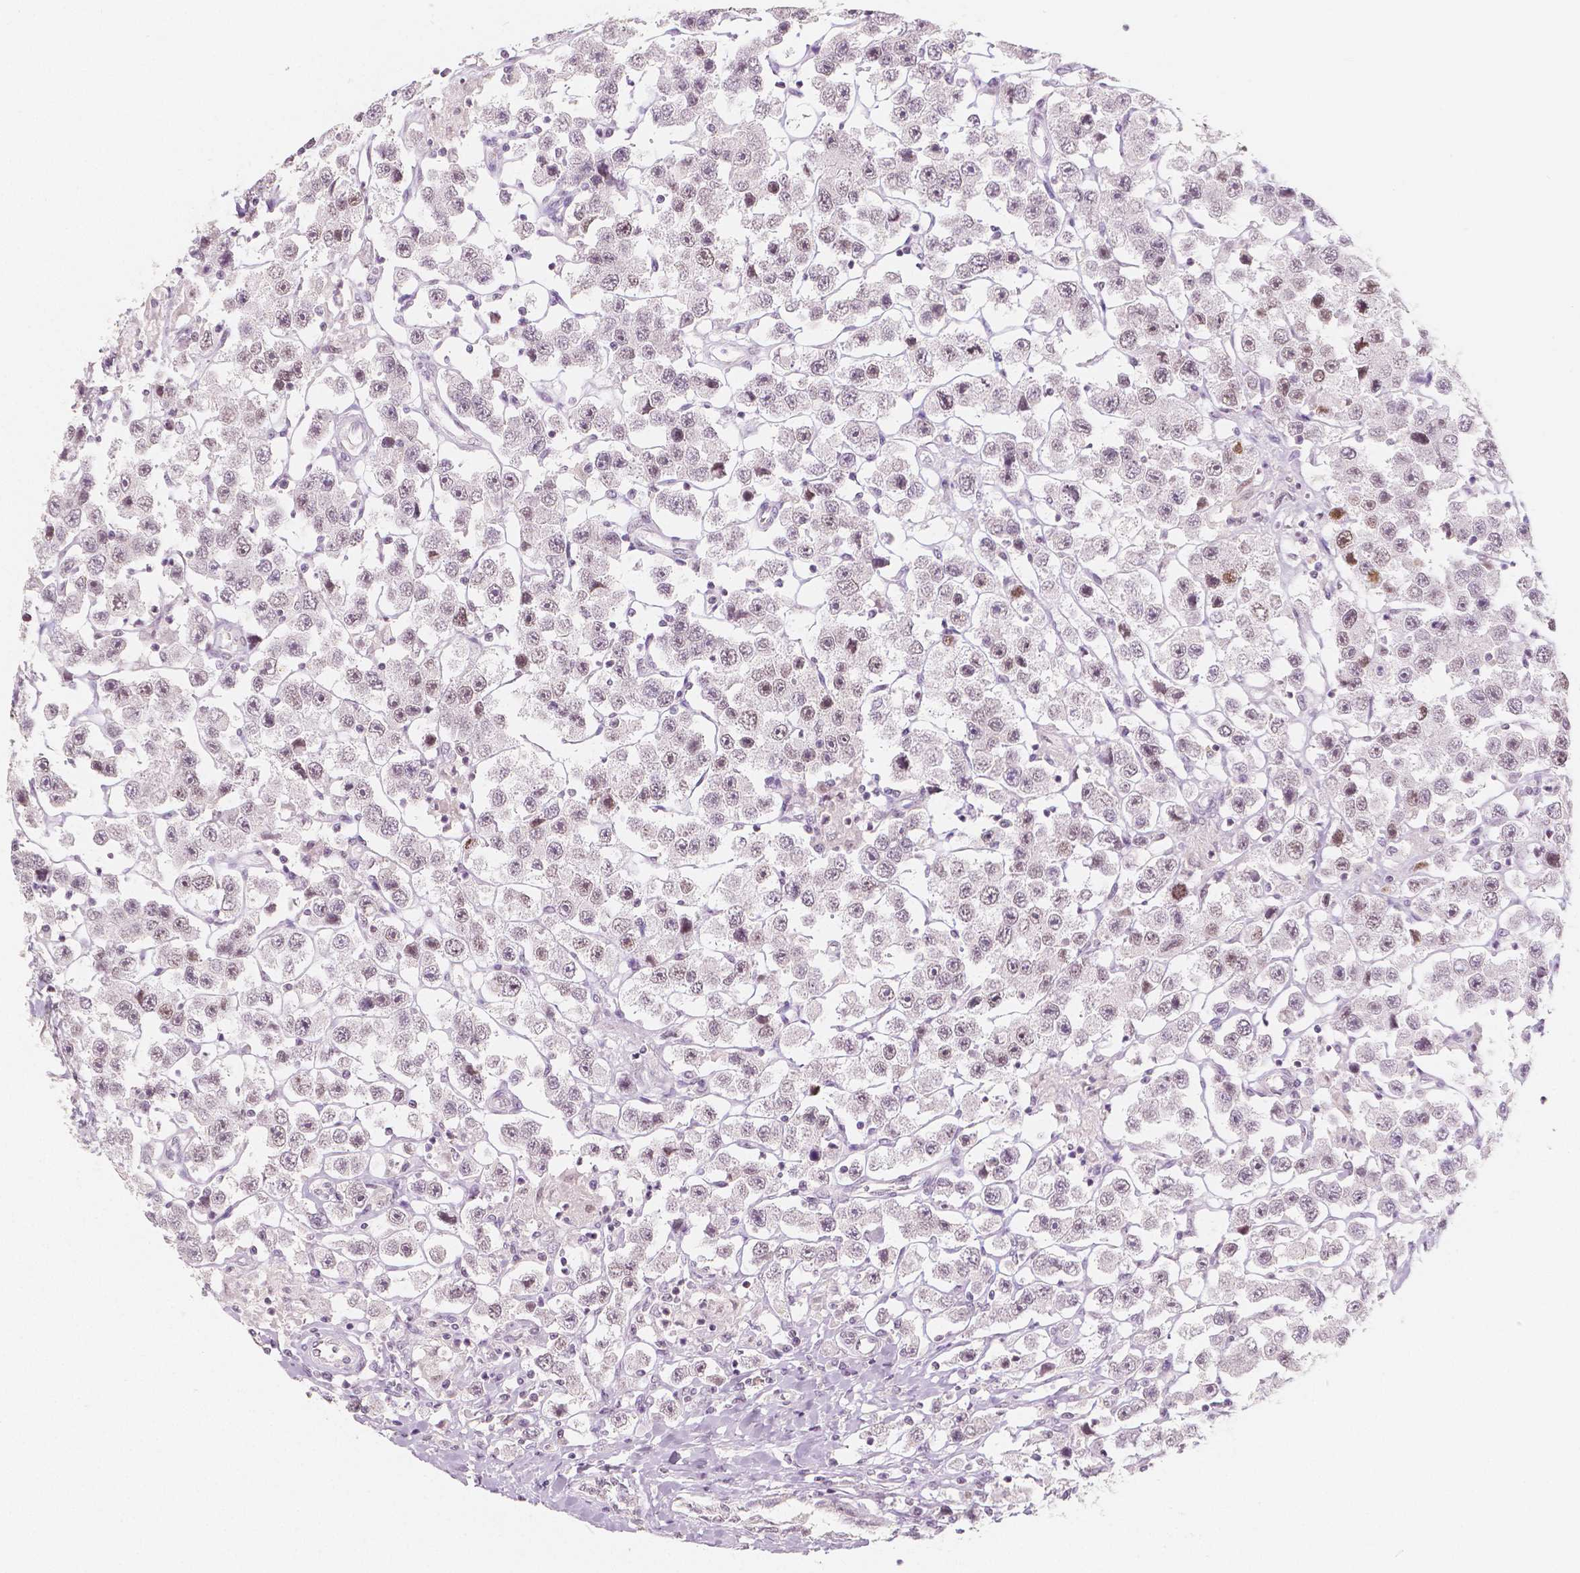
{"staining": {"intensity": "weak", "quantity": "<25%", "location": "nuclear"}, "tissue": "testis cancer", "cell_type": "Tumor cells", "image_type": "cancer", "snomed": [{"axis": "morphology", "description": "Seminoma, NOS"}, {"axis": "topography", "description": "Testis"}], "caption": "Human testis cancer (seminoma) stained for a protein using immunohistochemistry demonstrates no positivity in tumor cells.", "gene": "KDM5B", "patient": {"sex": "male", "age": 45}}